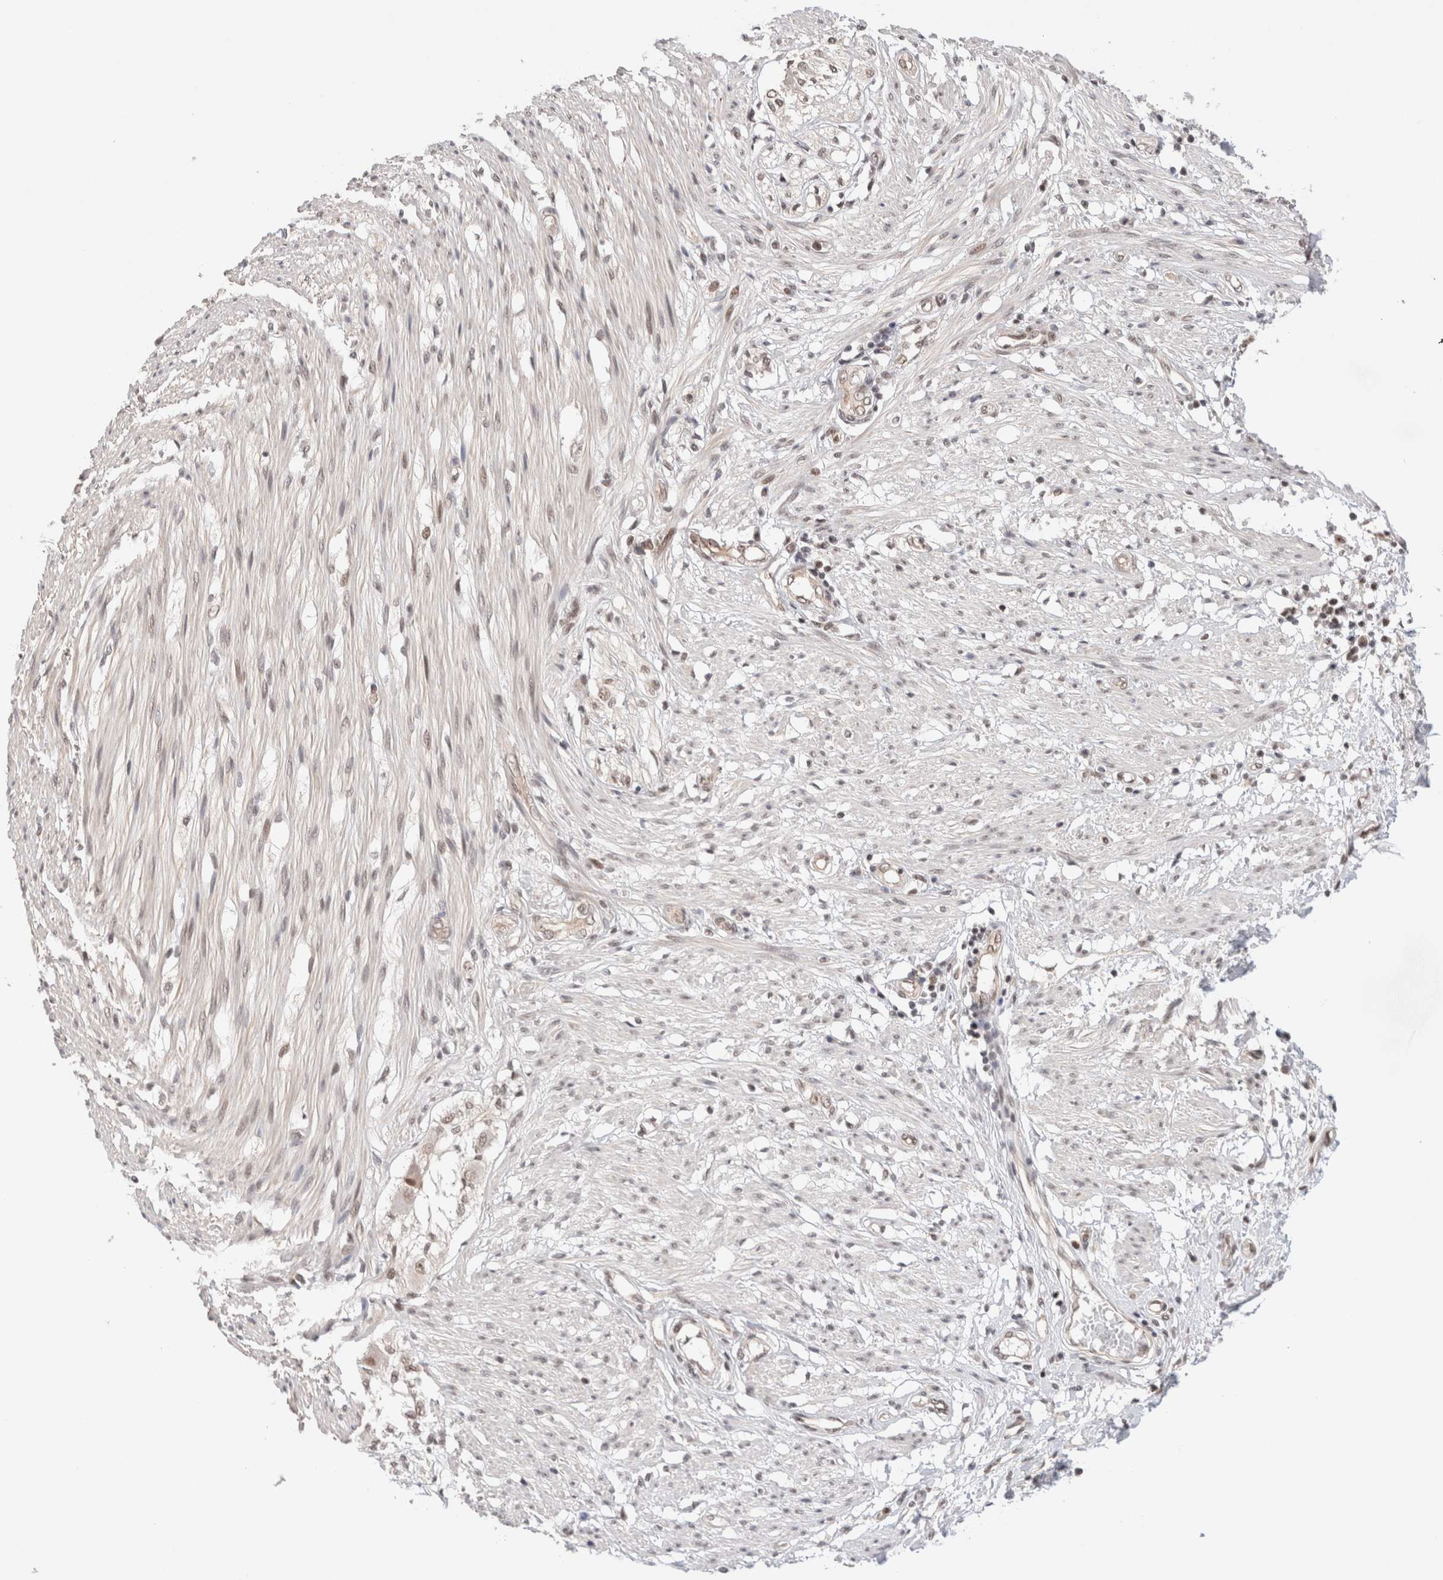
{"staining": {"intensity": "weak", "quantity": "25%-75%", "location": "nuclear"}, "tissue": "smooth muscle", "cell_type": "Smooth muscle cells", "image_type": "normal", "snomed": [{"axis": "morphology", "description": "Normal tissue, NOS"}, {"axis": "morphology", "description": "Adenocarcinoma, NOS"}, {"axis": "topography", "description": "Smooth muscle"}, {"axis": "topography", "description": "Colon"}], "caption": "Immunohistochemical staining of benign human smooth muscle shows weak nuclear protein expression in about 25%-75% of smooth muscle cells.", "gene": "GATAD2A", "patient": {"sex": "male", "age": 14}}